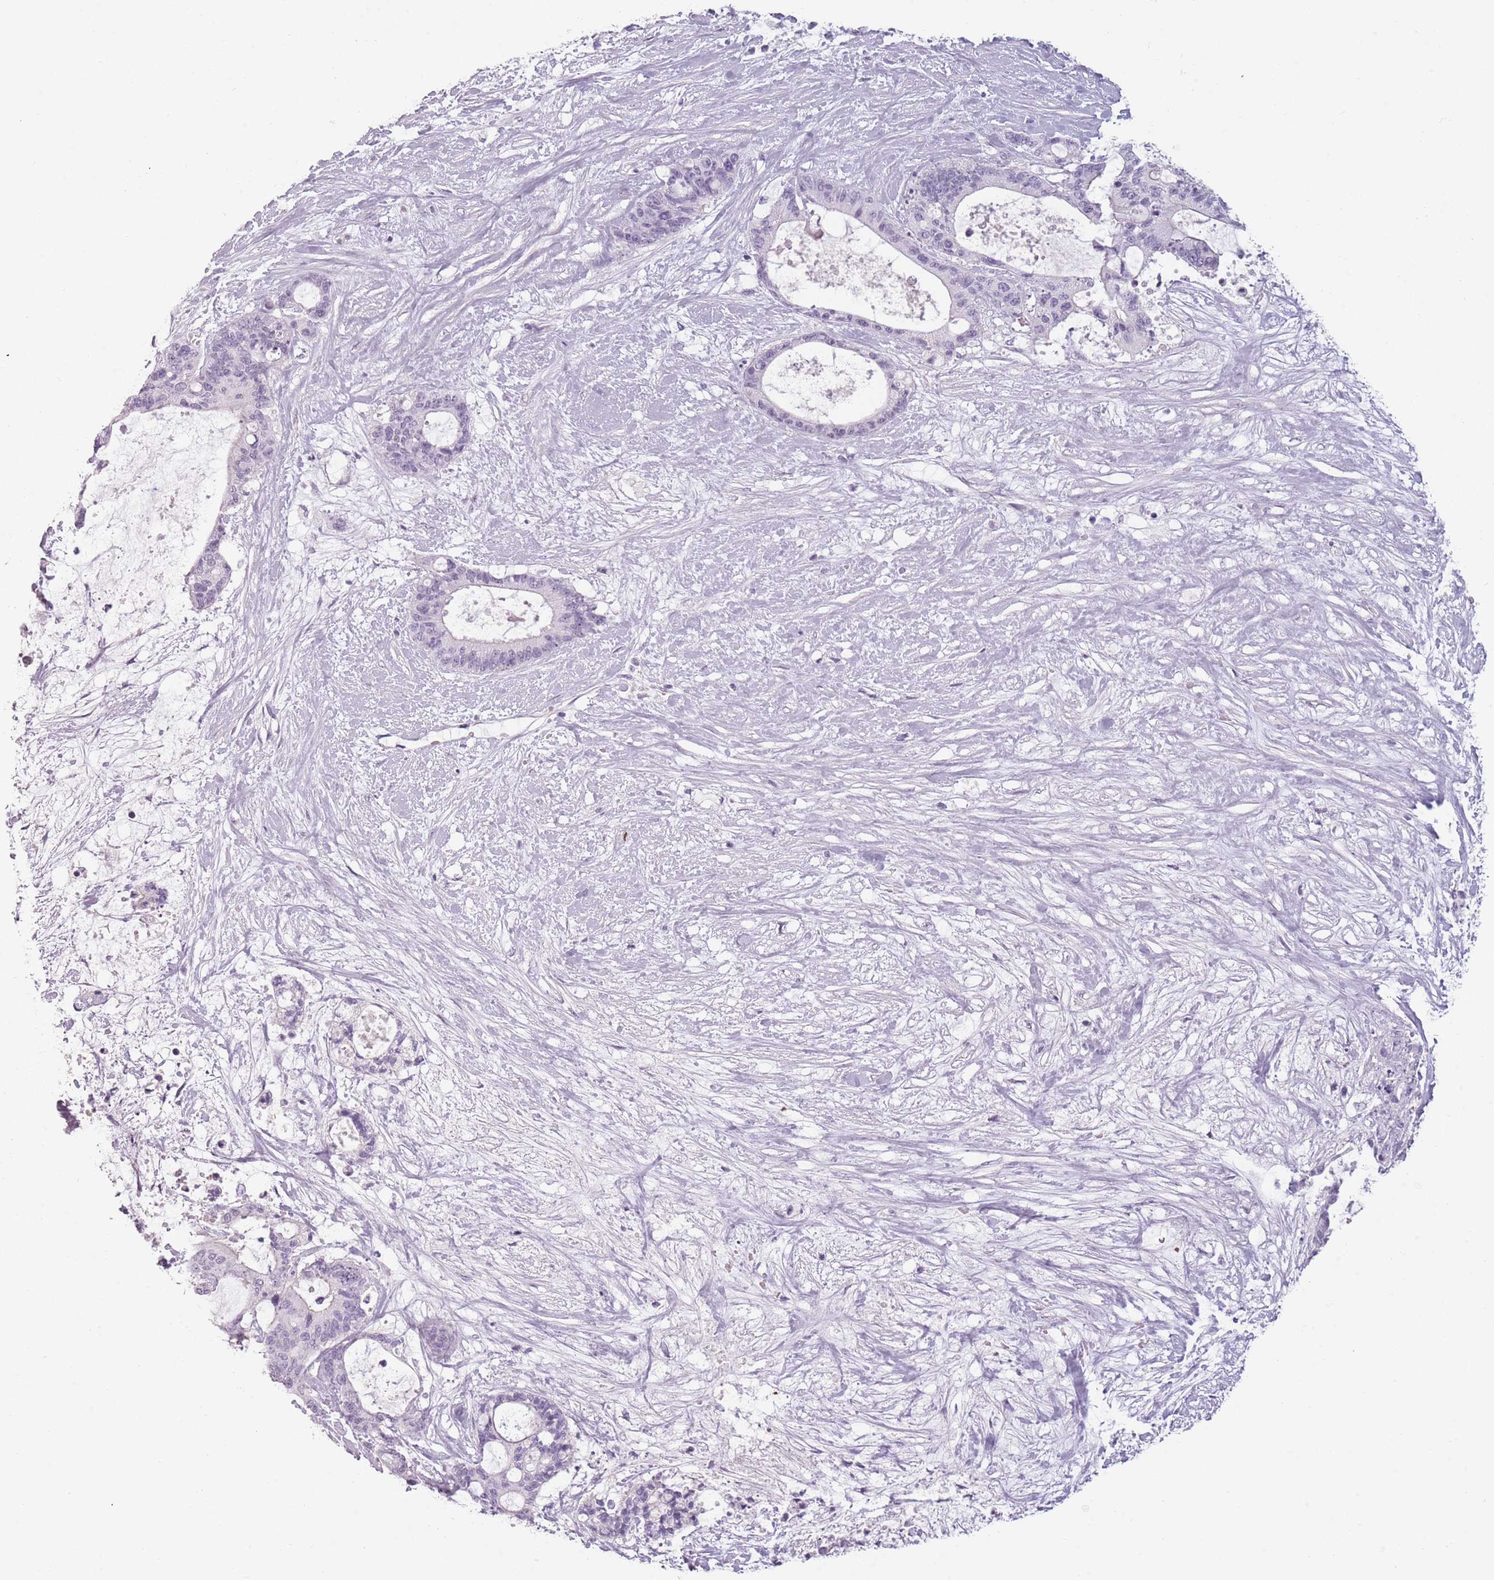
{"staining": {"intensity": "negative", "quantity": "none", "location": "none"}, "tissue": "liver cancer", "cell_type": "Tumor cells", "image_type": "cancer", "snomed": [{"axis": "morphology", "description": "Normal tissue, NOS"}, {"axis": "morphology", "description": "Cholangiocarcinoma"}, {"axis": "topography", "description": "Liver"}, {"axis": "topography", "description": "Peripheral nerve tissue"}], "caption": "The photomicrograph exhibits no staining of tumor cells in liver cancer (cholangiocarcinoma). (Brightfield microscopy of DAB IHC at high magnification).", "gene": "PIEZO1", "patient": {"sex": "female", "age": 73}}